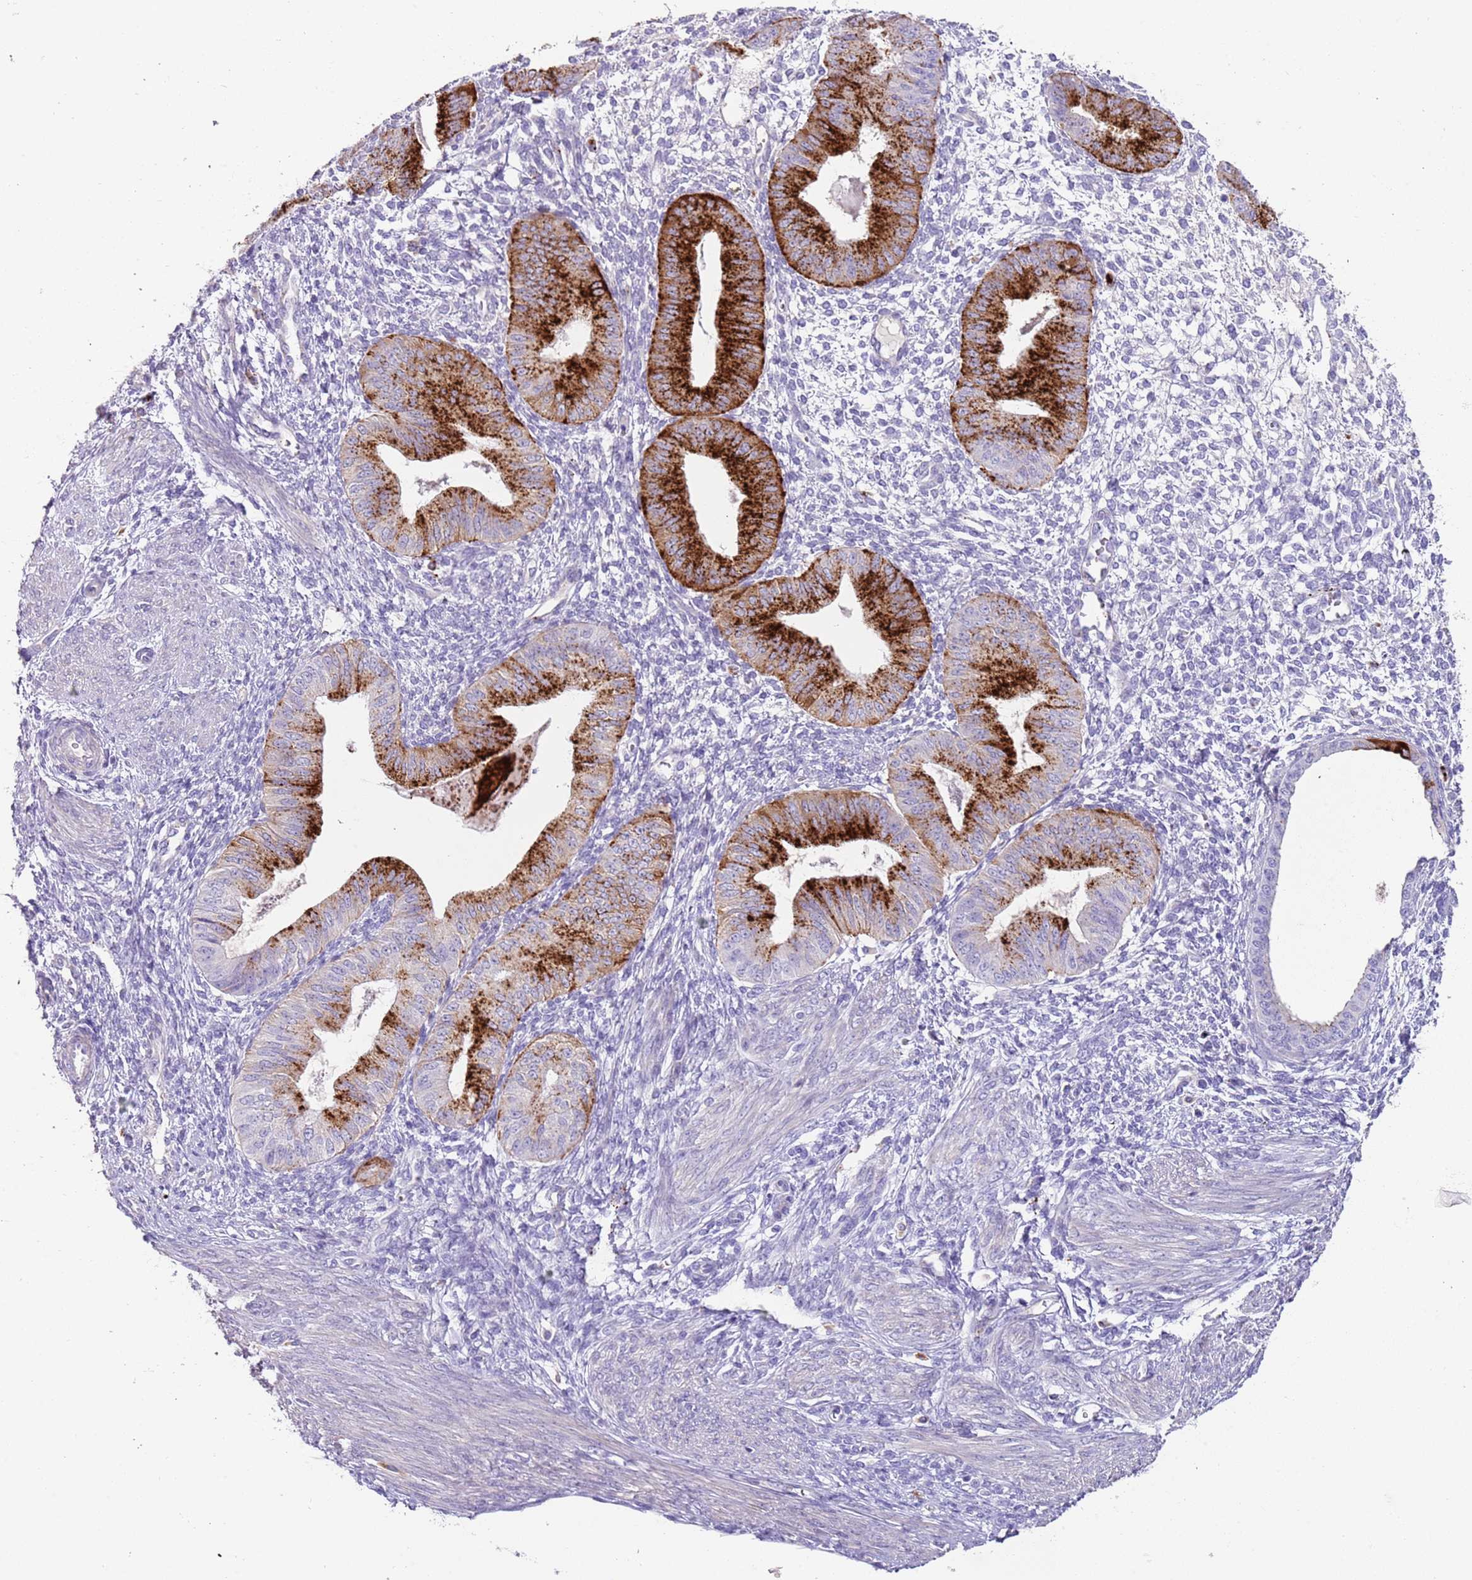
{"staining": {"intensity": "negative", "quantity": "none", "location": "none"}, "tissue": "endometrium", "cell_type": "Cells in endometrial stroma", "image_type": "normal", "snomed": [{"axis": "morphology", "description": "Normal tissue, NOS"}, {"axis": "topography", "description": "Endometrium"}], "caption": "Benign endometrium was stained to show a protein in brown. There is no significant expression in cells in endometrial stroma. (DAB immunohistochemistry with hematoxylin counter stain).", "gene": "LRRN3", "patient": {"sex": "female", "age": 49}}